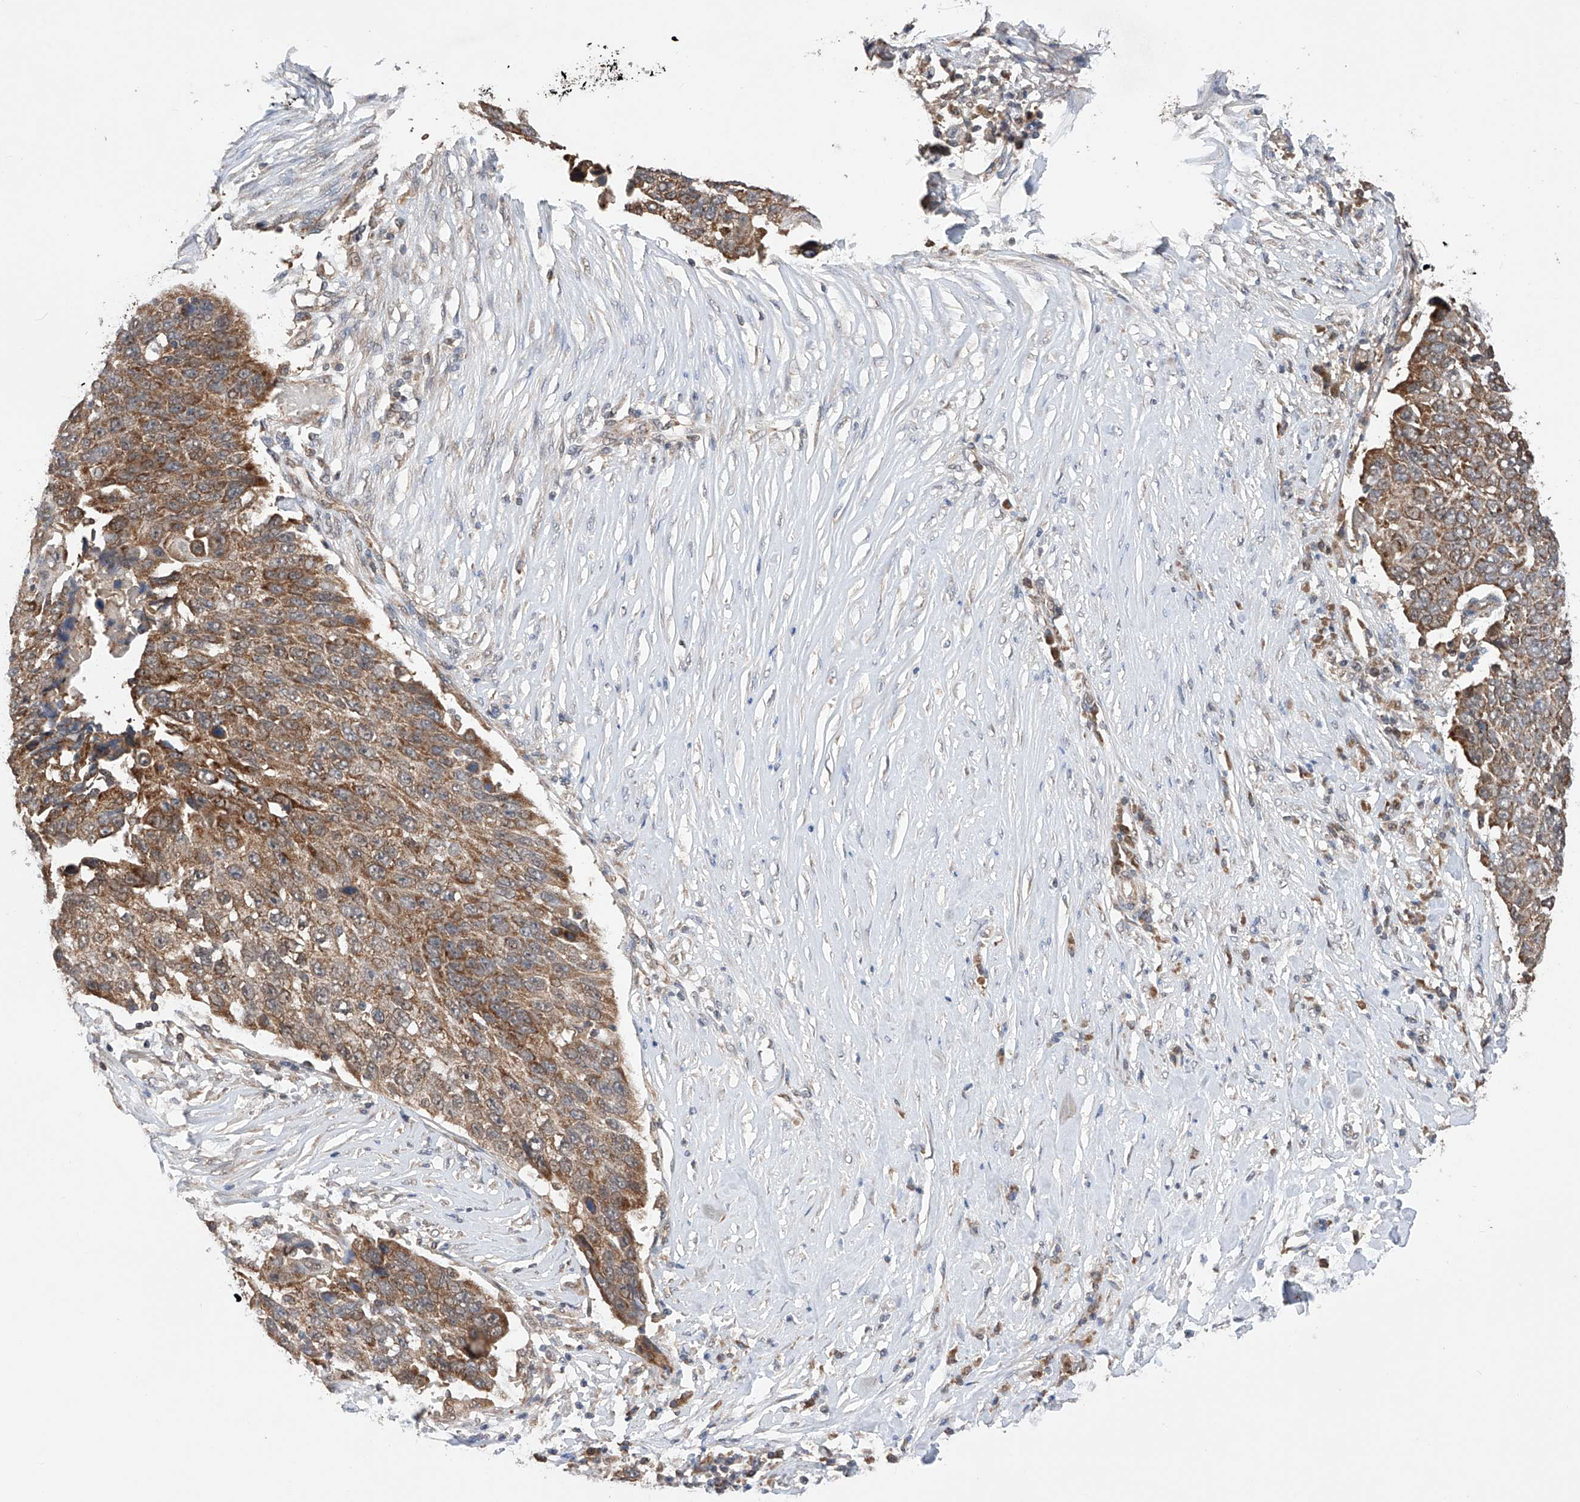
{"staining": {"intensity": "moderate", "quantity": ">75%", "location": "cytoplasmic/membranous"}, "tissue": "lung cancer", "cell_type": "Tumor cells", "image_type": "cancer", "snomed": [{"axis": "morphology", "description": "Squamous cell carcinoma, NOS"}, {"axis": "topography", "description": "Lung"}], "caption": "Immunohistochemical staining of lung cancer demonstrates medium levels of moderate cytoplasmic/membranous expression in about >75% of tumor cells. The protein of interest is shown in brown color, while the nuclei are stained blue.", "gene": "SDHAF4", "patient": {"sex": "male", "age": 66}}